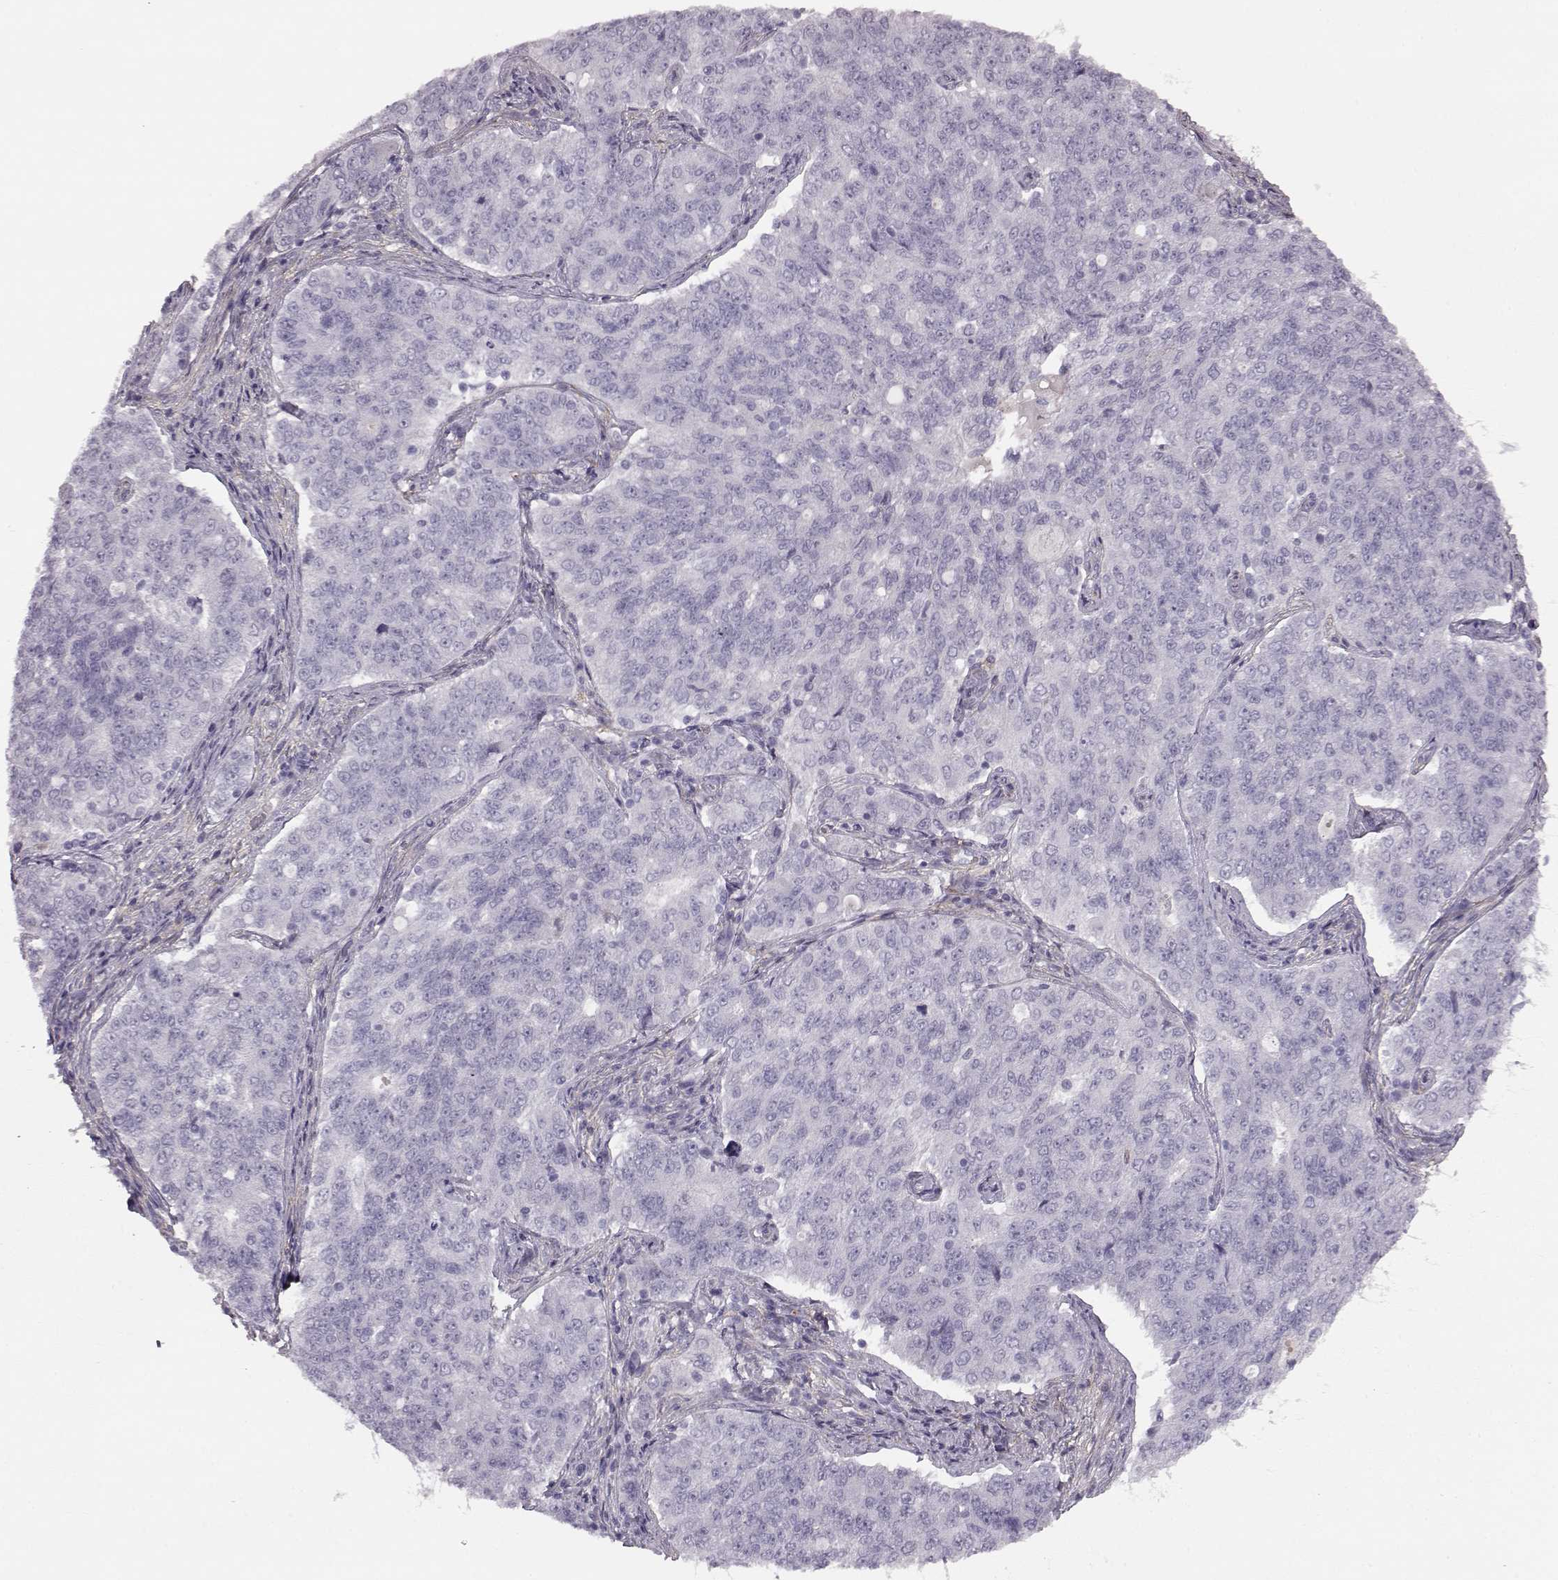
{"staining": {"intensity": "negative", "quantity": "none", "location": "none"}, "tissue": "endometrial cancer", "cell_type": "Tumor cells", "image_type": "cancer", "snomed": [{"axis": "morphology", "description": "Adenocarcinoma, NOS"}, {"axis": "topography", "description": "Endometrium"}], "caption": "DAB immunohistochemical staining of endometrial cancer demonstrates no significant expression in tumor cells. Brightfield microscopy of immunohistochemistry (IHC) stained with DAB (3,3'-diaminobenzidine) (brown) and hematoxylin (blue), captured at high magnification.", "gene": "TRIM69", "patient": {"sex": "female", "age": 43}}